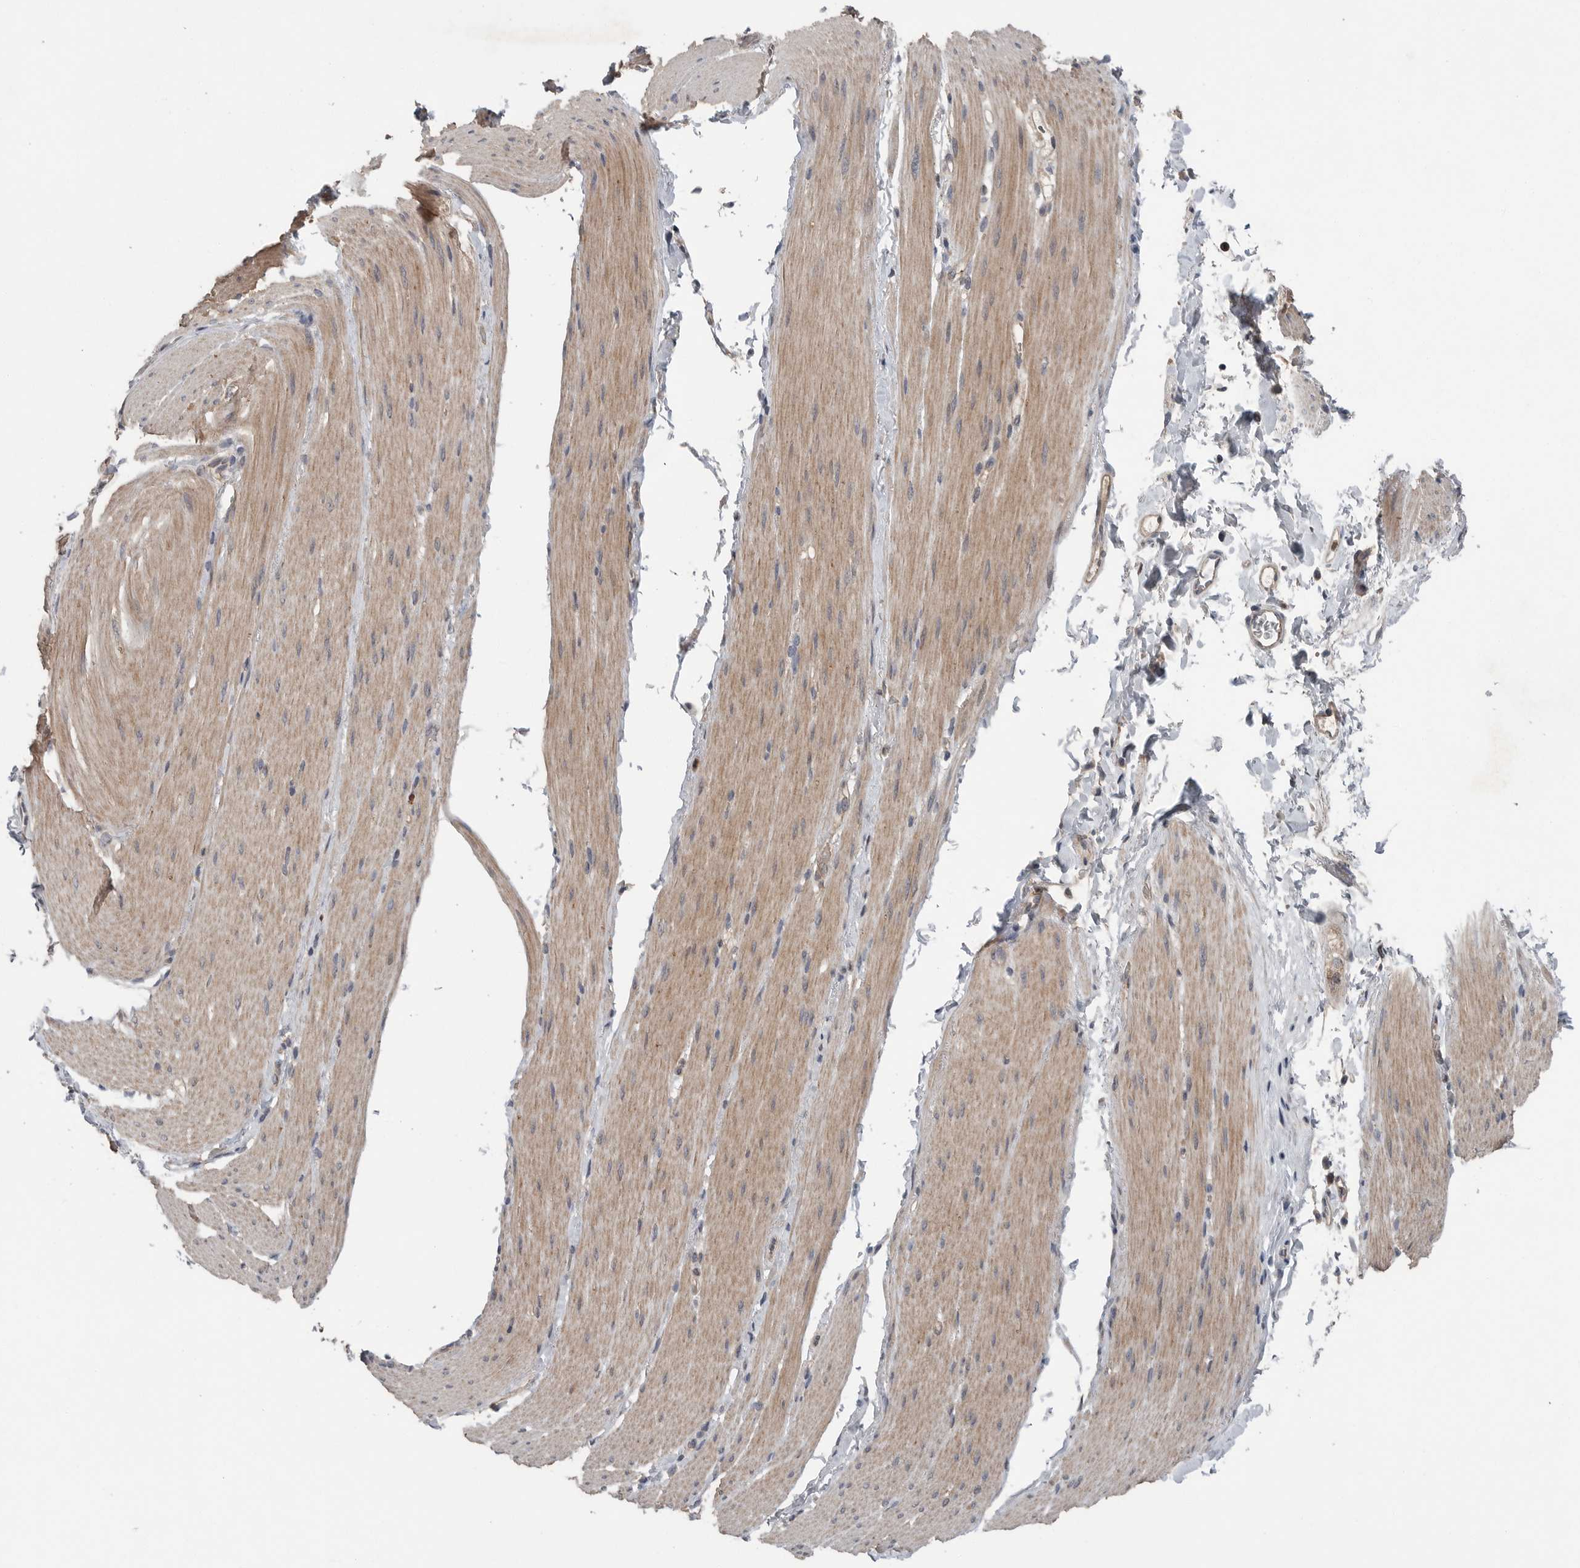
{"staining": {"intensity": "moderate", "quantity": "25%-75%", "location": "cytoplasmic/membranous"}, "tissue": "smooth muscle", "cell_type": "Smooth muscle cells", "image_type": "normal", "snomed": [{"axis": "morphology", "description": "Normal tissue, NOS"}, {"axis": "topography", "description": "Smooth muscle"}, {"axis": "topography", "description": "Small intestine"}], "caption": "Human smooth muscle stained with a brown dye shows moderate cytoplasmic/membranous positive positivity in approximately 25%-75% of smooth muscle cells.", "gene": "SCP2", "patient": {"sex": "female", "age": 84}}